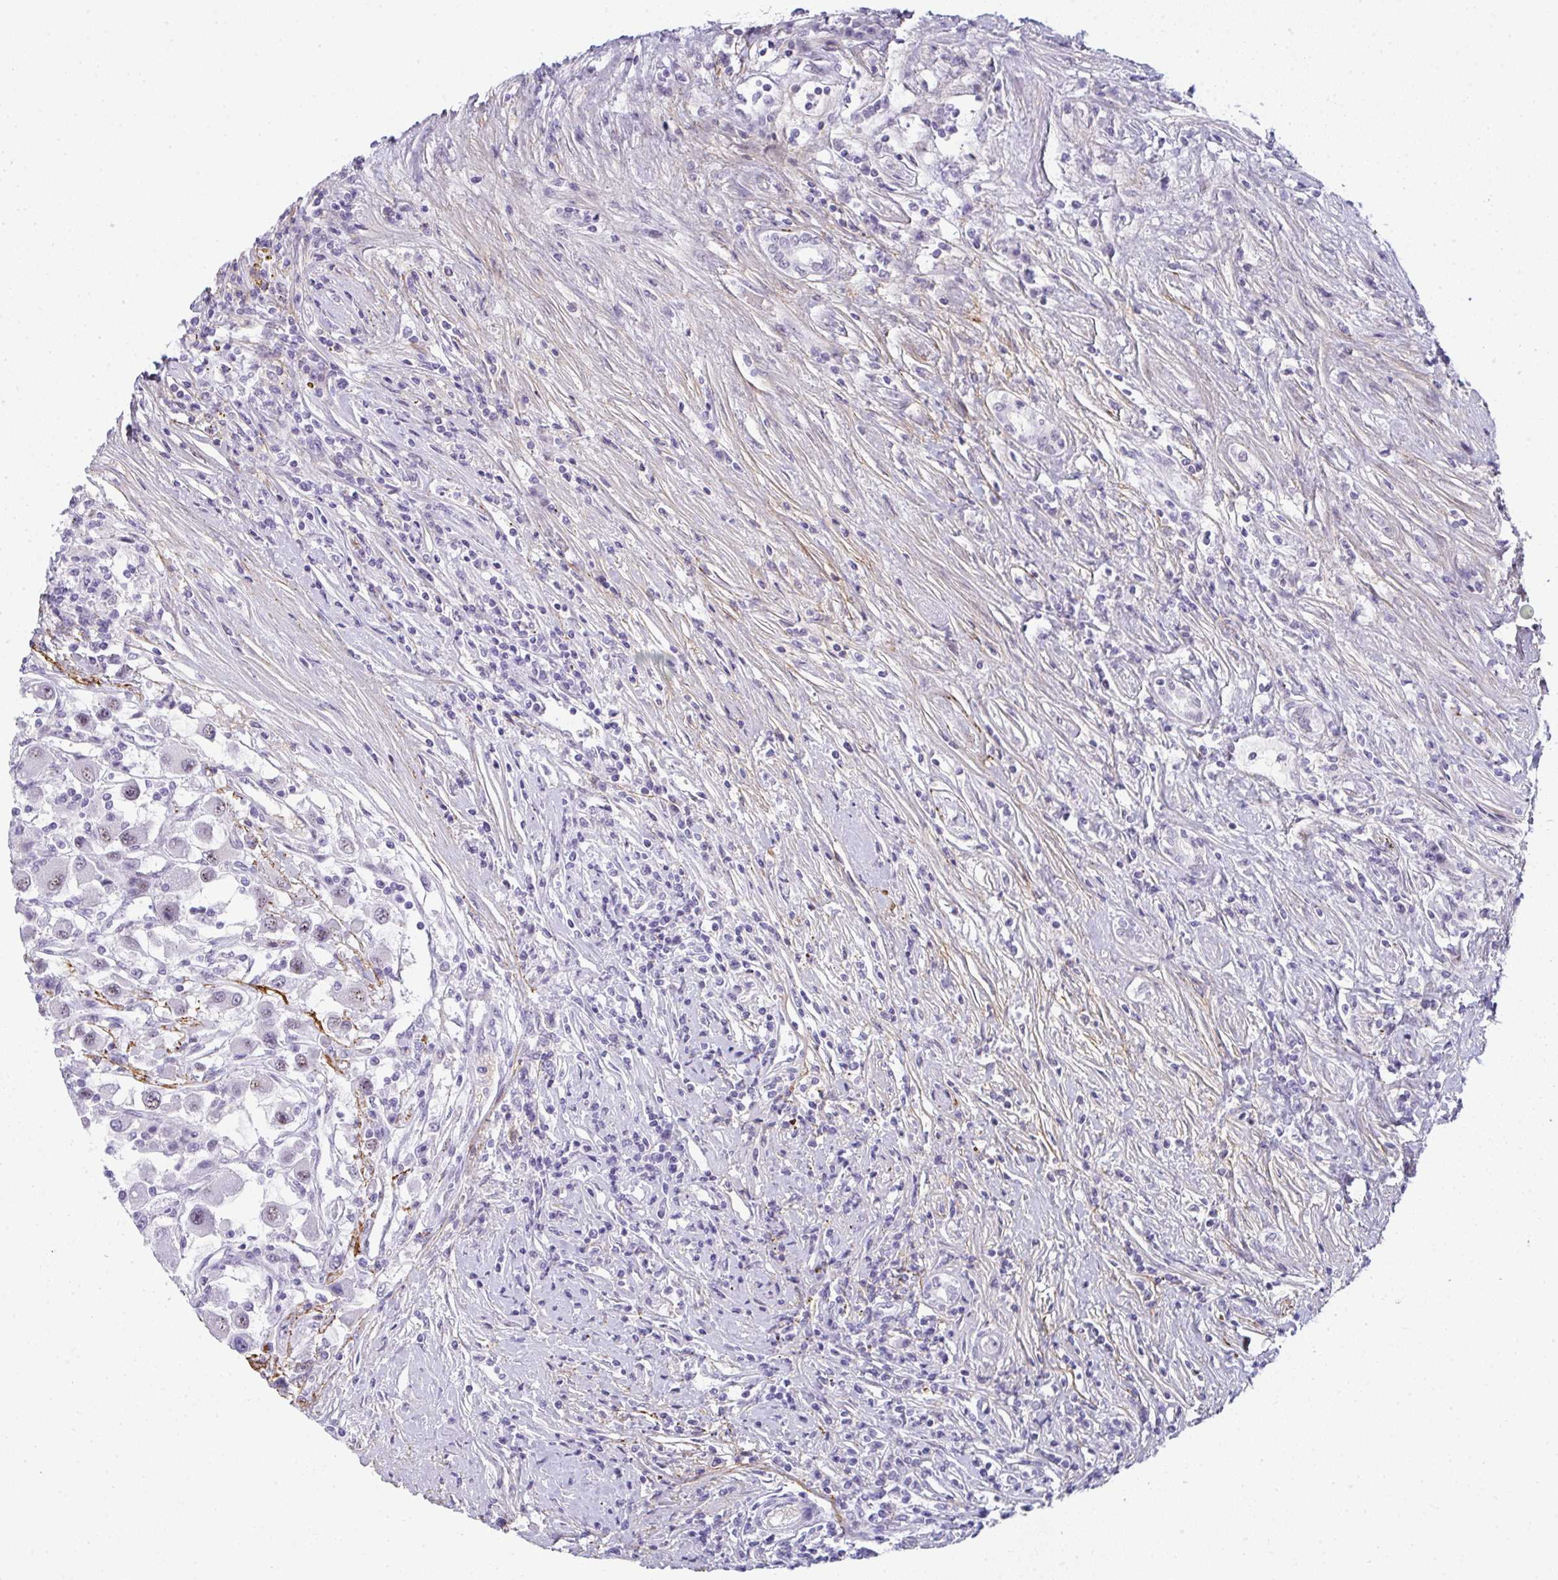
{"staining": {"intensity": "weak", "quantity": "<25%", "location": "nuclear"}, "tissue": "renal cancer", "cell_type": "Tumor cells", "image_type": "cancer", "snomed": [{"axis": "morphology", "description": "Adenocarcinoma, NOS"}, {"axis": "topography", "description": "Kidney"}], "caption": "DAB immunohistochemical staining of human renal adenocarcinoma exhibits no significant staining in tumor cells.", "gene": "TNMD", "patient": {"sex": "female", "age": 67}}